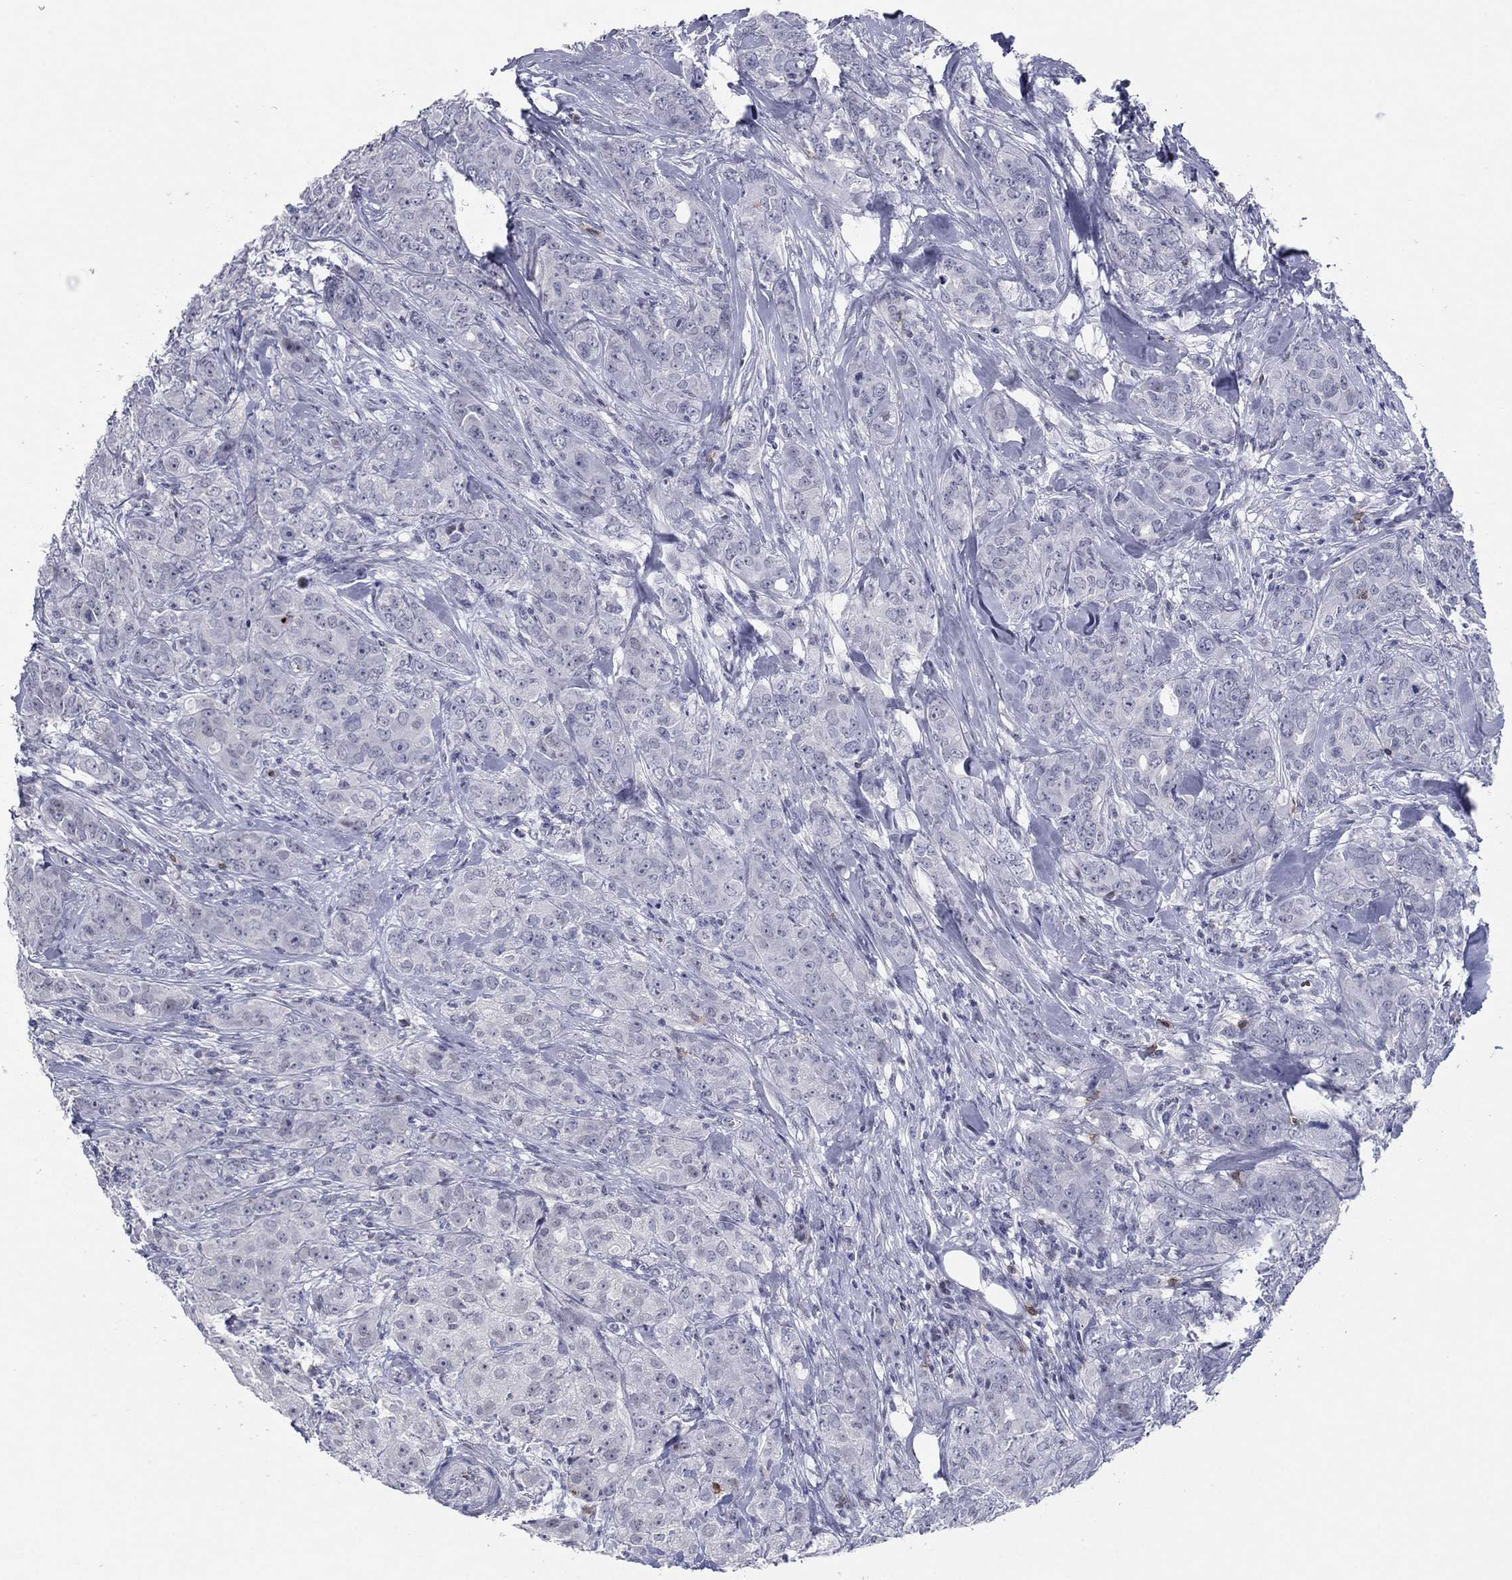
{"staining": {"intensity": "negative", "quantity": "none", "location": "none"}, "tissue": "breast cancer", "cell_type": "Tumor cells", "image_type": "cancer", "snomed": [{"axis": "morphology", "description": "Duct carcinoma"}, {"axis": "topography", "description": "Breast"}], "caption": "Tumor cells are negative for brown protein staining in breast cancer.", "gene": "ITGAE", "patient": {"sex": "female", "age": 43}}